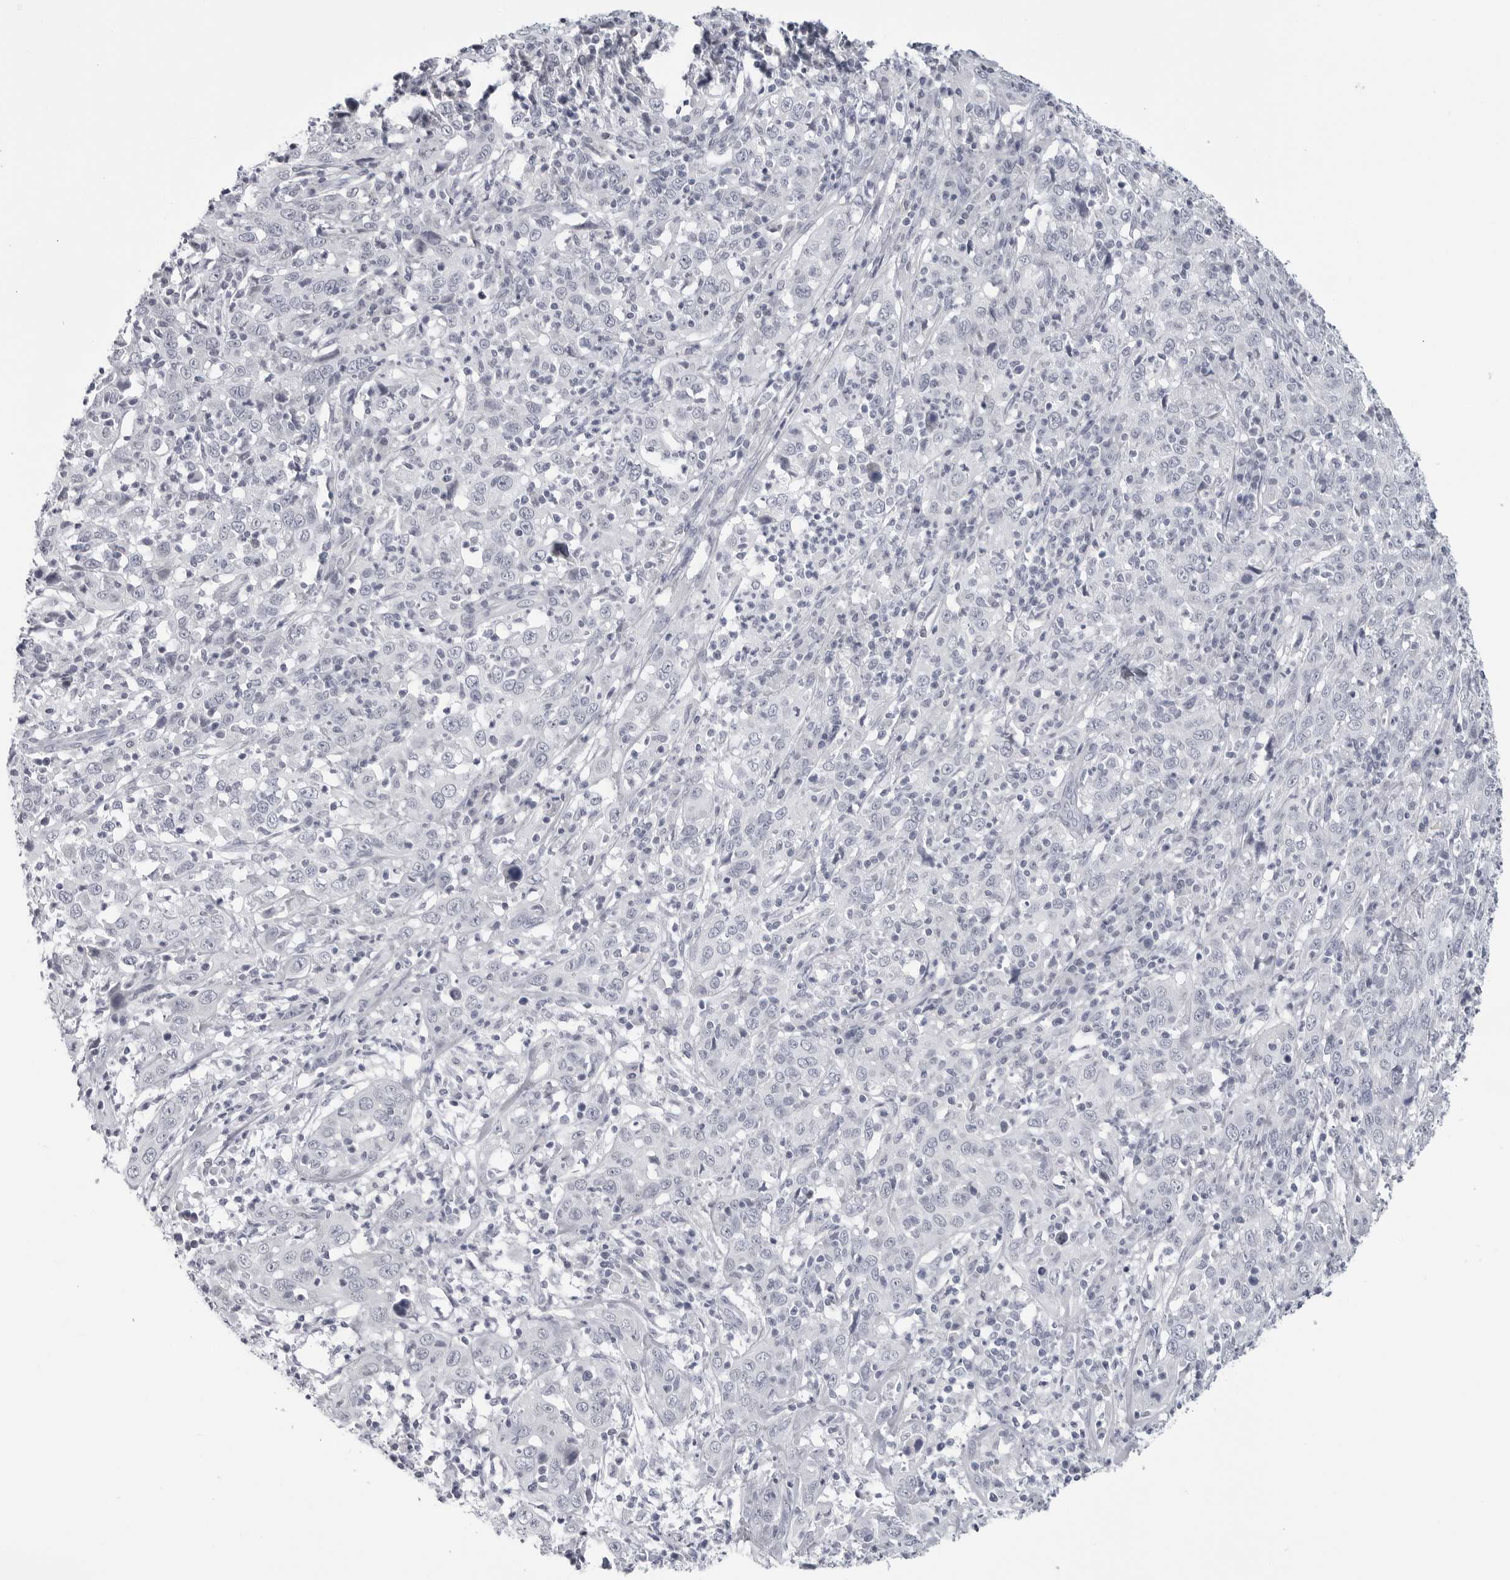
{"staining": {"intensity": "negative", "quantity": "none", "location": "none"}, "tissue": "cervical cancer", "cell_type": "Tumor cells", "image_type": "cancer", "snomed": [{"axis": "morphology", "description": "Squamous cell carcinoma, NOS"}, {"axis": "topography", "description": "Cervix"}], "caption": "An IHC micrograph of cervical cancer is shown. There is no staining in tumor cells of cervical cancer.", "gene": "PGA3", "patient": {"sex": "female", "age": 46}}